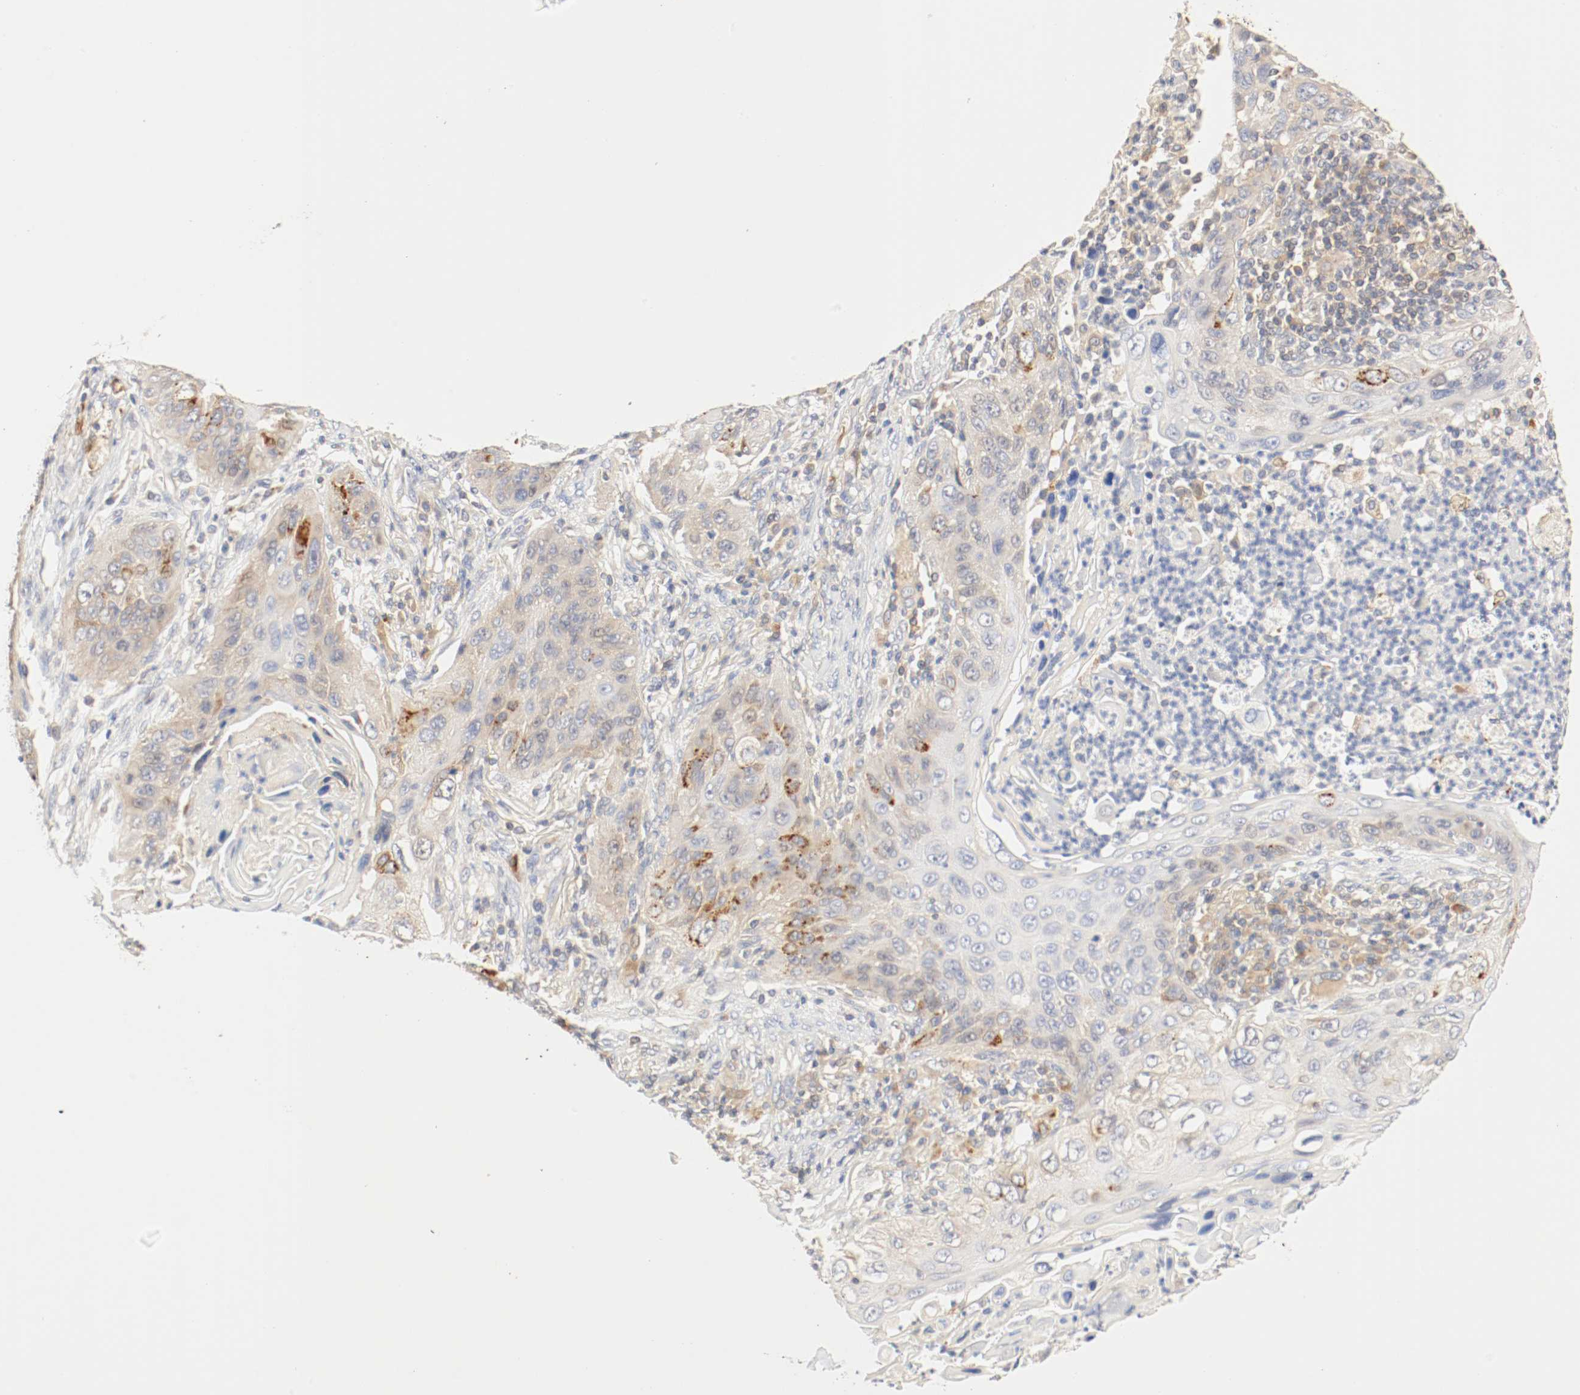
{"staining": {"intensity": "moderate", "quantity": ">75%", "location": "cytoplasmic/membranous"}, "tissue": "lung cancer", "cell_type": "Tumor cells", "image_type": "cancer", "snomed": [{"axis": "morphology", "description": "Squamous cell carcinoma, NOS"}, {"axis": "topography", "description": "Lung"}], "caption": "Immunohistochemistry (IHC) of lung cancer (squamous cell carcinoma) demonstrates medium levels of moderate cytoplasmic/membranous staining in approximately >75% of tumor cells. (Brightfield microscopy of DAB IHC at high magnification).", "gene": "GIT1", "patient": {"sex": "female", "age": 67}}